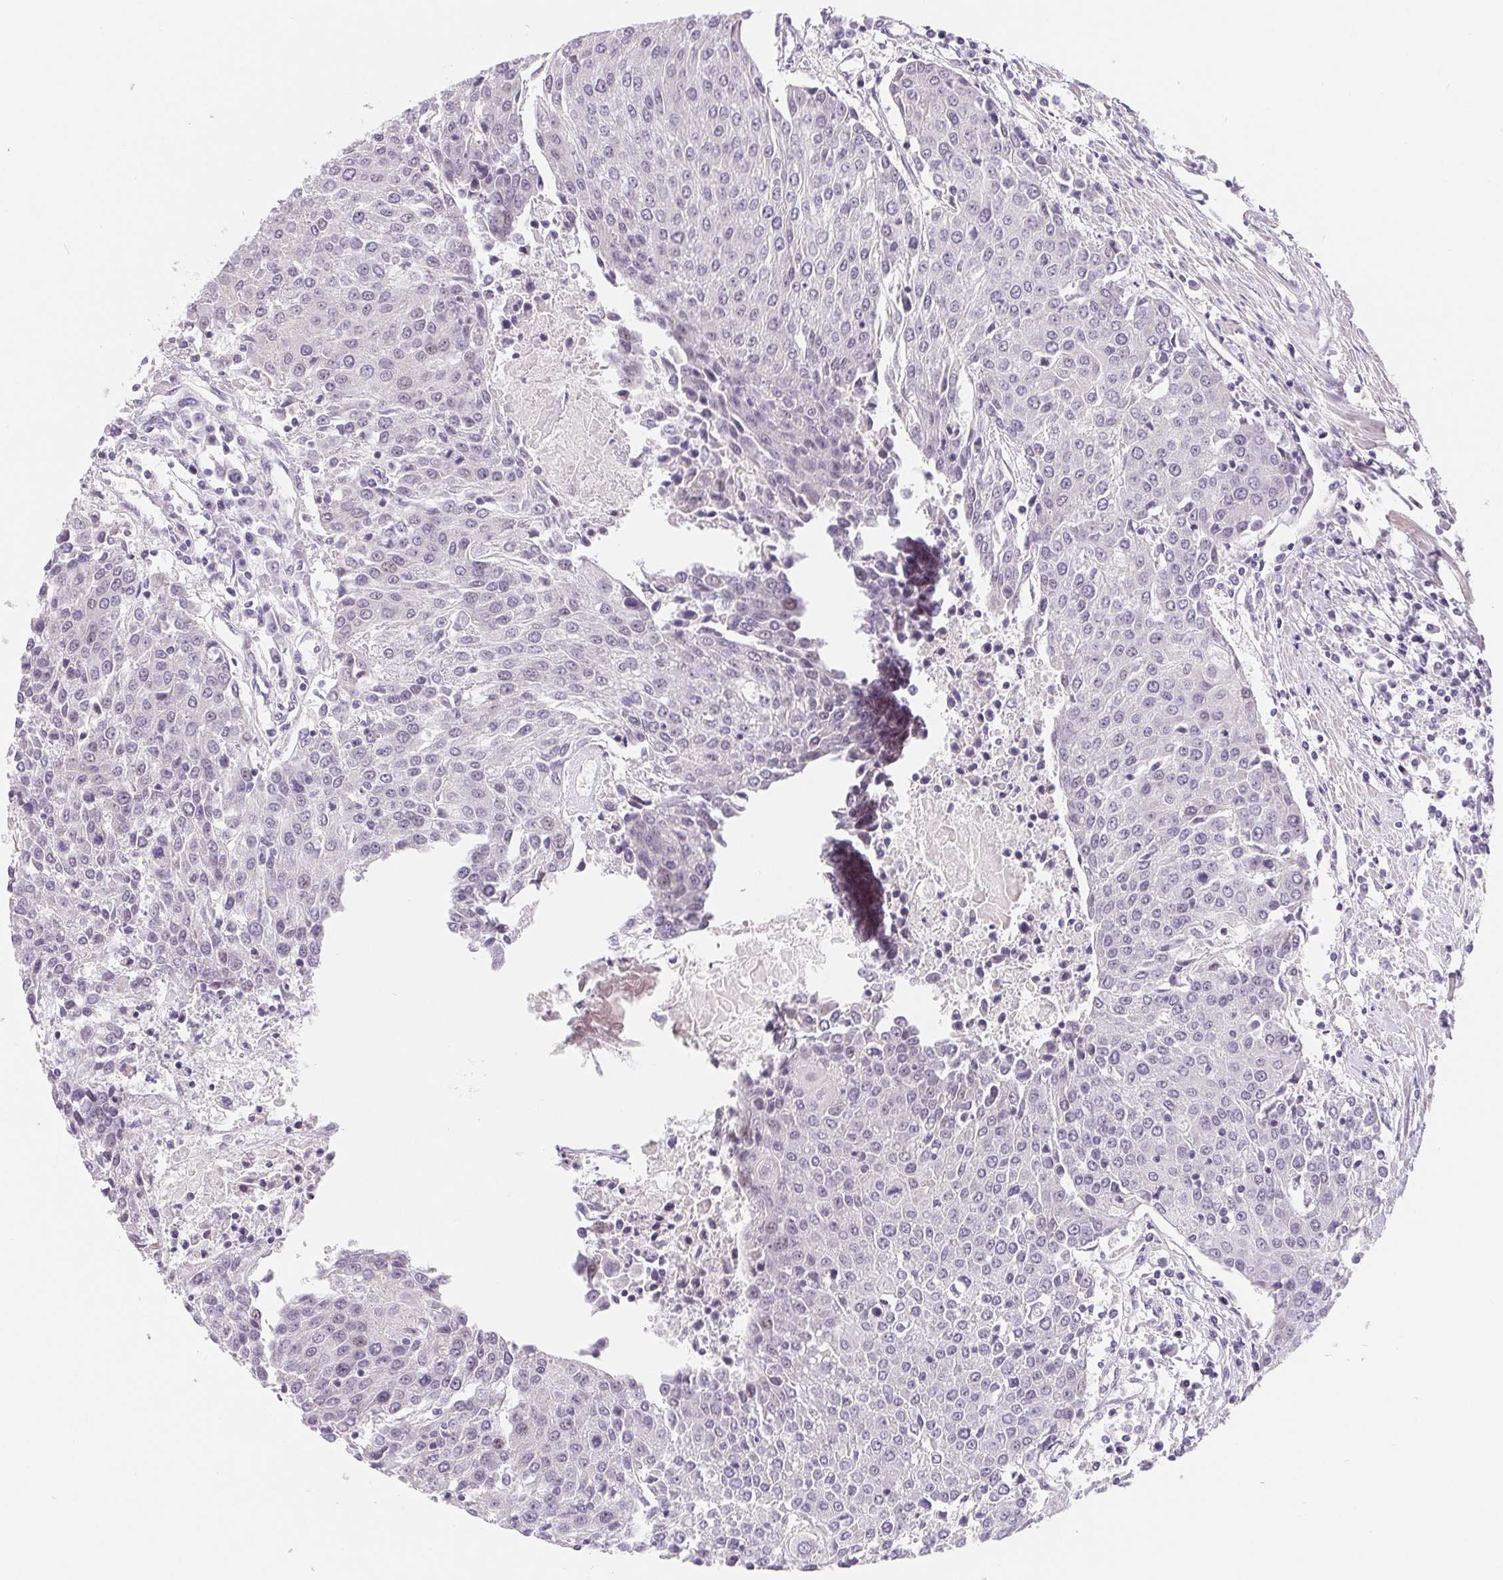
{"staining": {"intensity": "negative", "quantity": "none", "location": "none"}, "tissue": "urothelial cancer", "cell_type": "Tumor cells", "image_type": "cancer", "snomed": [{"axis": "morphology", "description": "Urothelial carcinoma, High grade"}, {"axis": "topography", "description": "Urinary bladder"}], "caption": "High magnification brightfield microscopy of urothelial cancer stained with DAB (brown) and counterstained with hematoxylin (blue): tumor cells show no significant positivity. (Stains: DAB IHC with hematoxylin counter stain, Microscopy: brightfield microscopy at high magnification).", "gene": "LCA5L", "patient": {"sex": "female", "age": 85}}